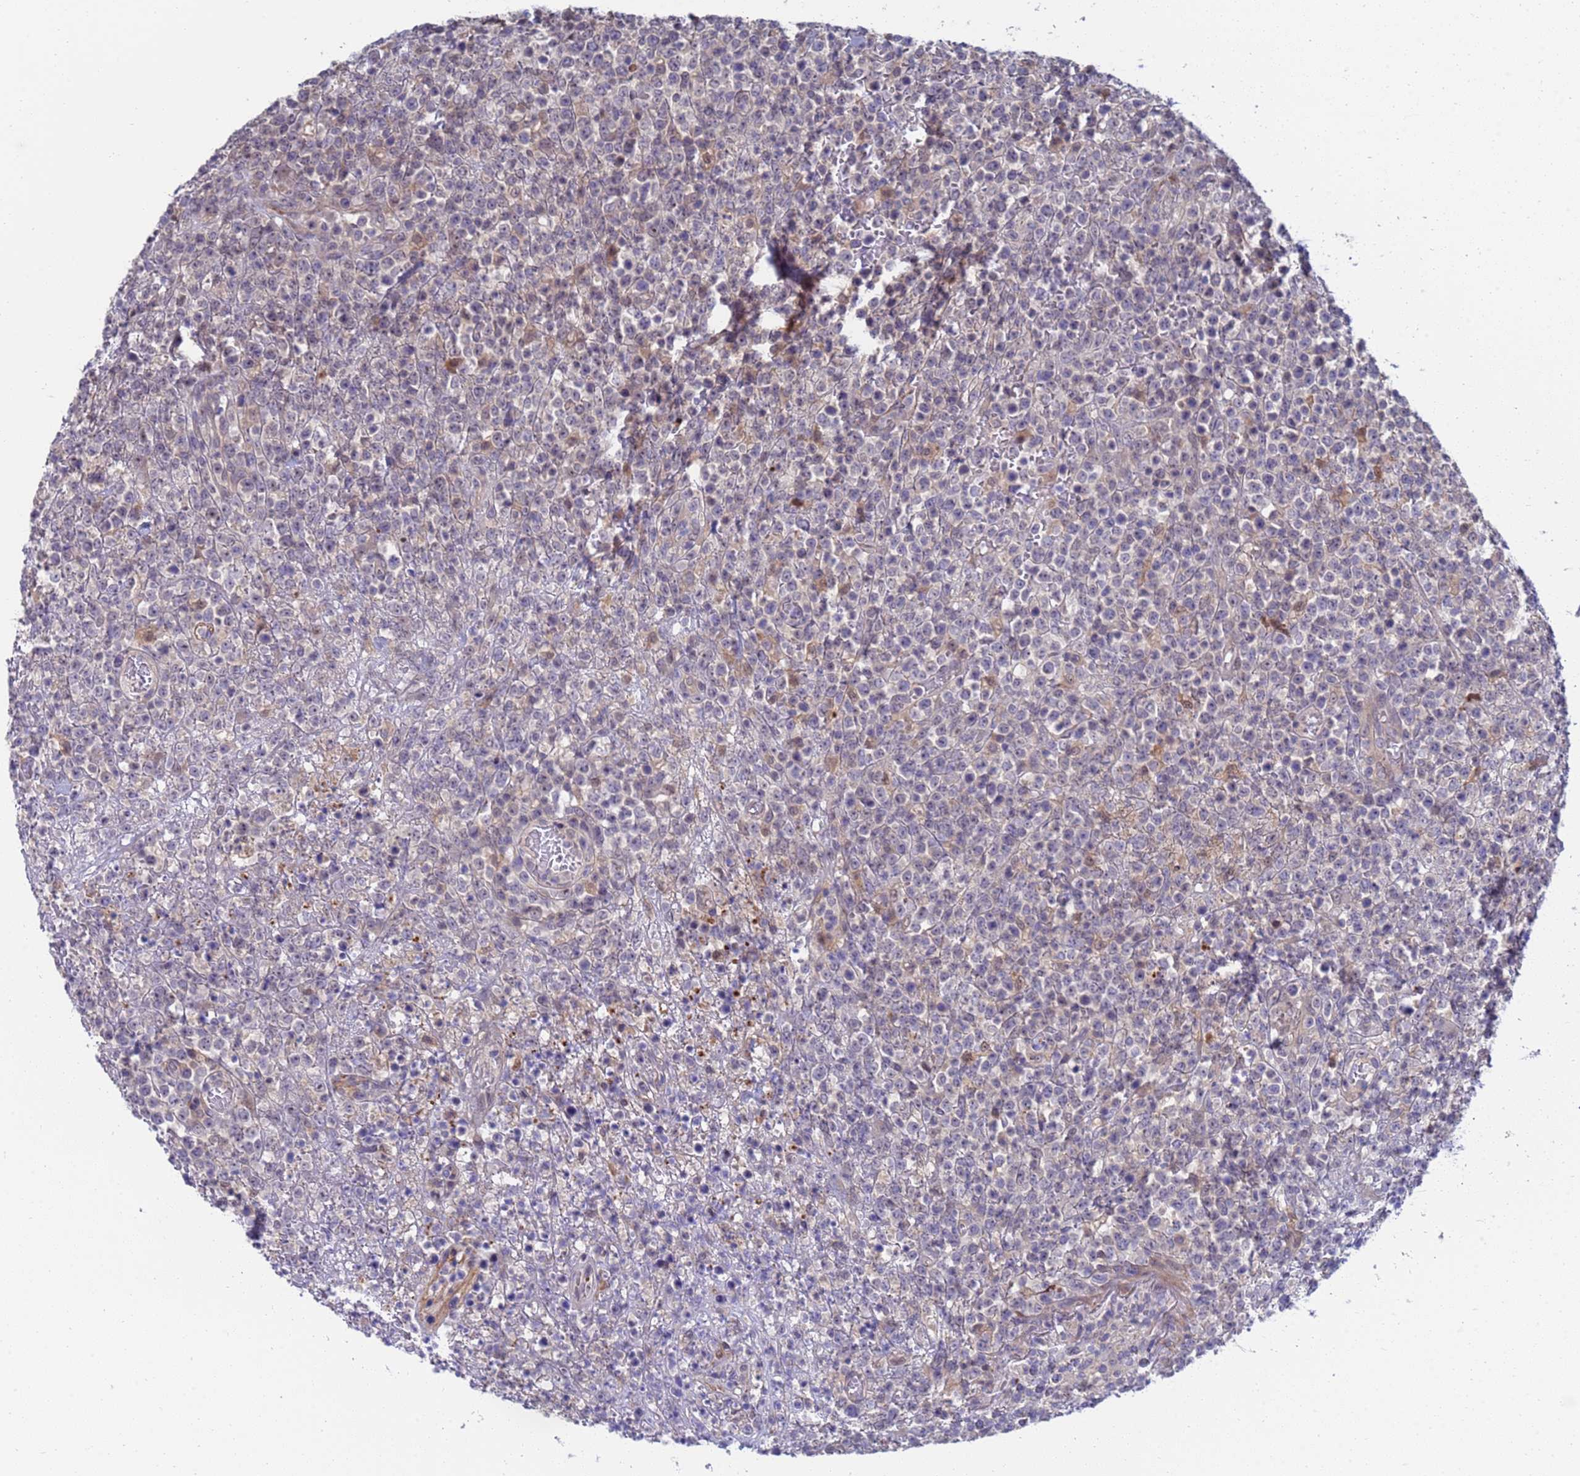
{"staining": {"intensity": "negative", "quantity": "none", "location": "none"}, "tissue": "lymphoma", "cell_type": "Tumor cells", "image_type": "cancer", "snomed": [{"axis": "morphology", "description": "Malignant lymphoma, non-Hodgkin's type, High grade"}, {"axis": "topography", "description": "Colon"}], "caption": "Immunohistochemistry (IHC) of human lymphoma displays no expression in tumor cells. The staining was performed using DAB (3,3'-diaminobenzidine) to visualize the protein expression in brown, while the nuclei were stained in blue with hematoxylin (Magnification: 20x).", "gene": "ENOSF1", "patient": {"sex": "female", "age": 53}}